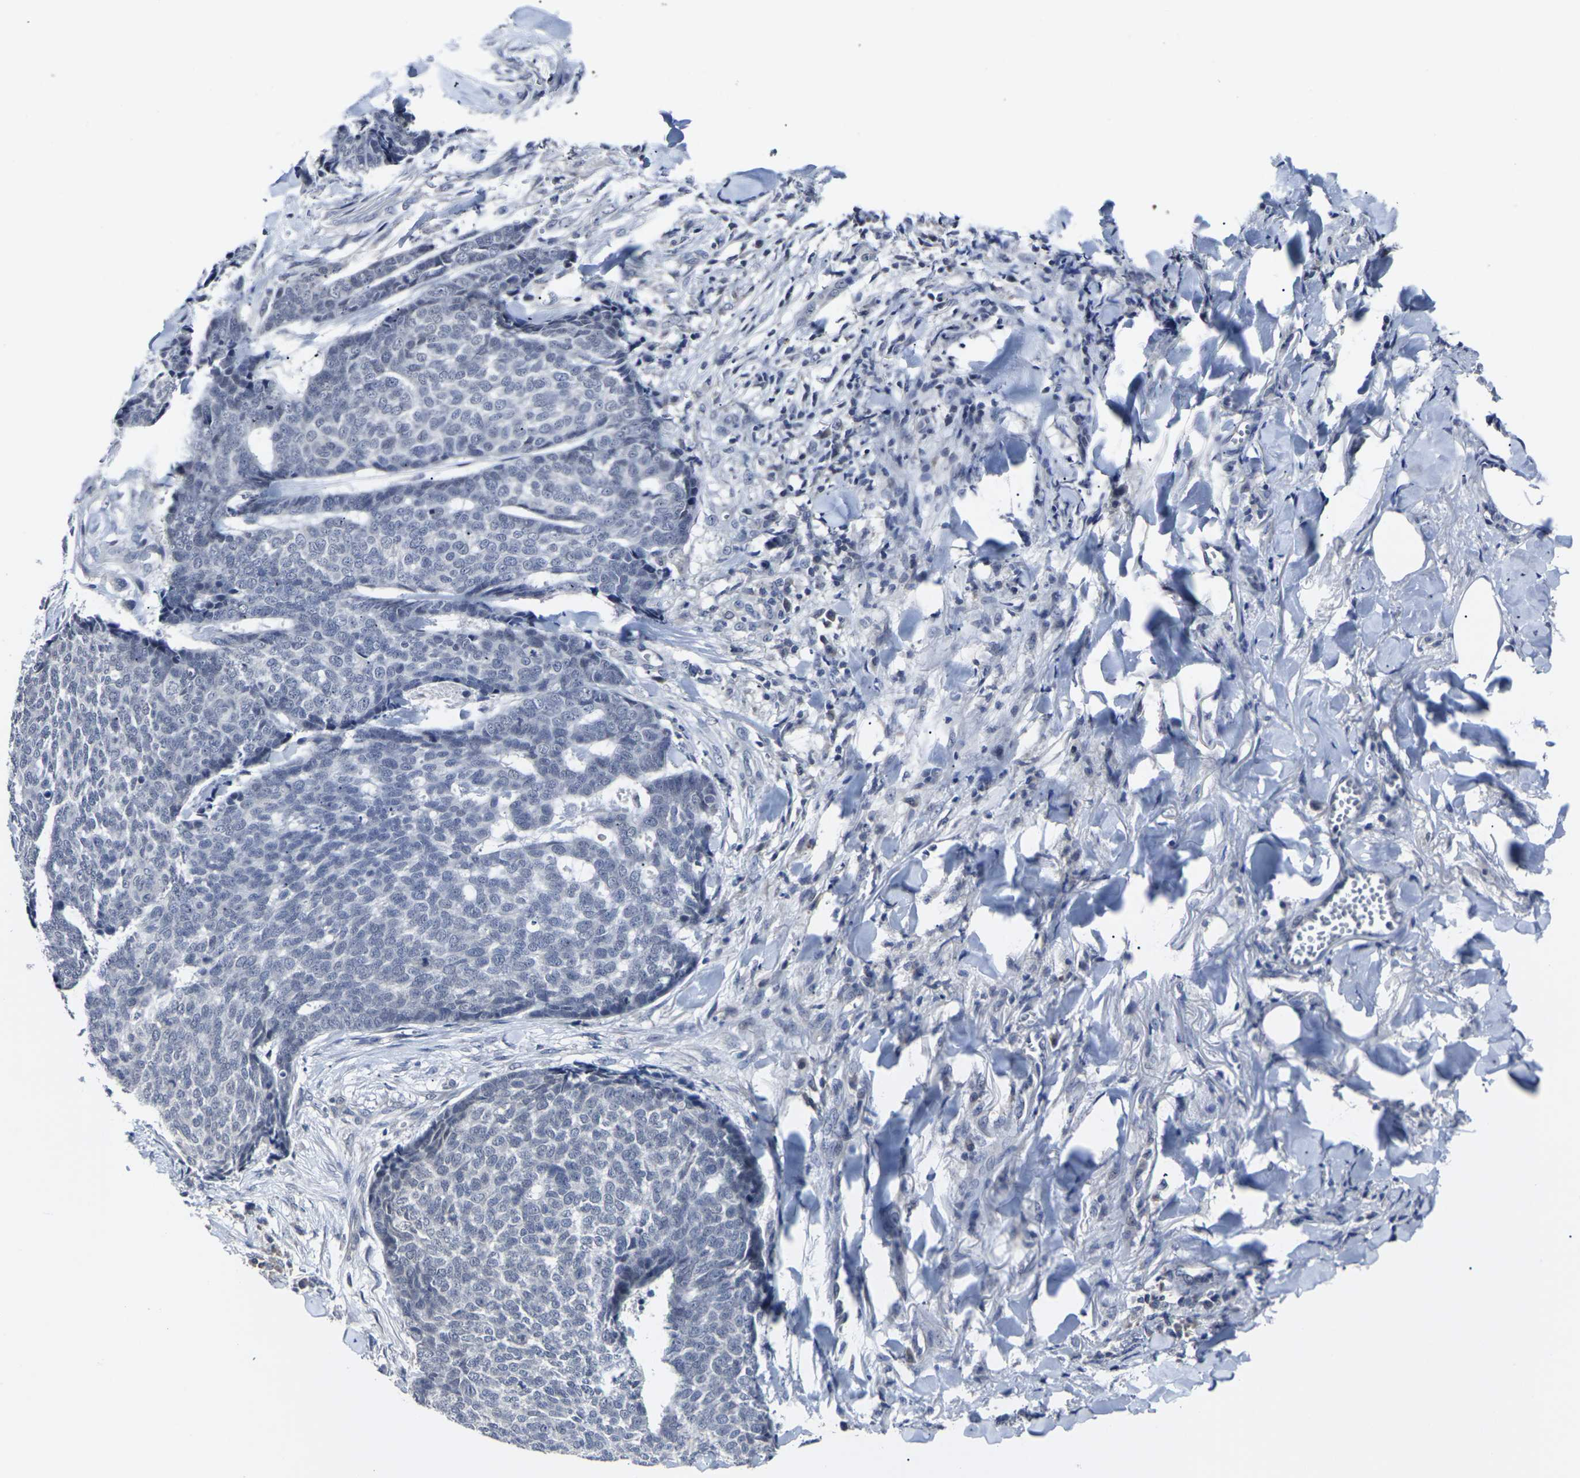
{"staining": {"intensity": "negative", "quantity": "none", "location": "none"}, "tissue": "skin cancer", "cell_type": "Tumor cells", "image_type": "cancer", "snomed": [{"axis": "morphology", "description": "Basal cell carcinoma"}, {"axis": "topography", "description": "Skin"}], "caption": "A histopathology image of skin basal cell carcinoma stained for a protein reveals no brown staining in tumor cells. (Immunohistochemistry (ihc), brightfield microscopy, high magnification).", "gene": "MSANTD4", "patient": {"sex": "male", "age": 84}}